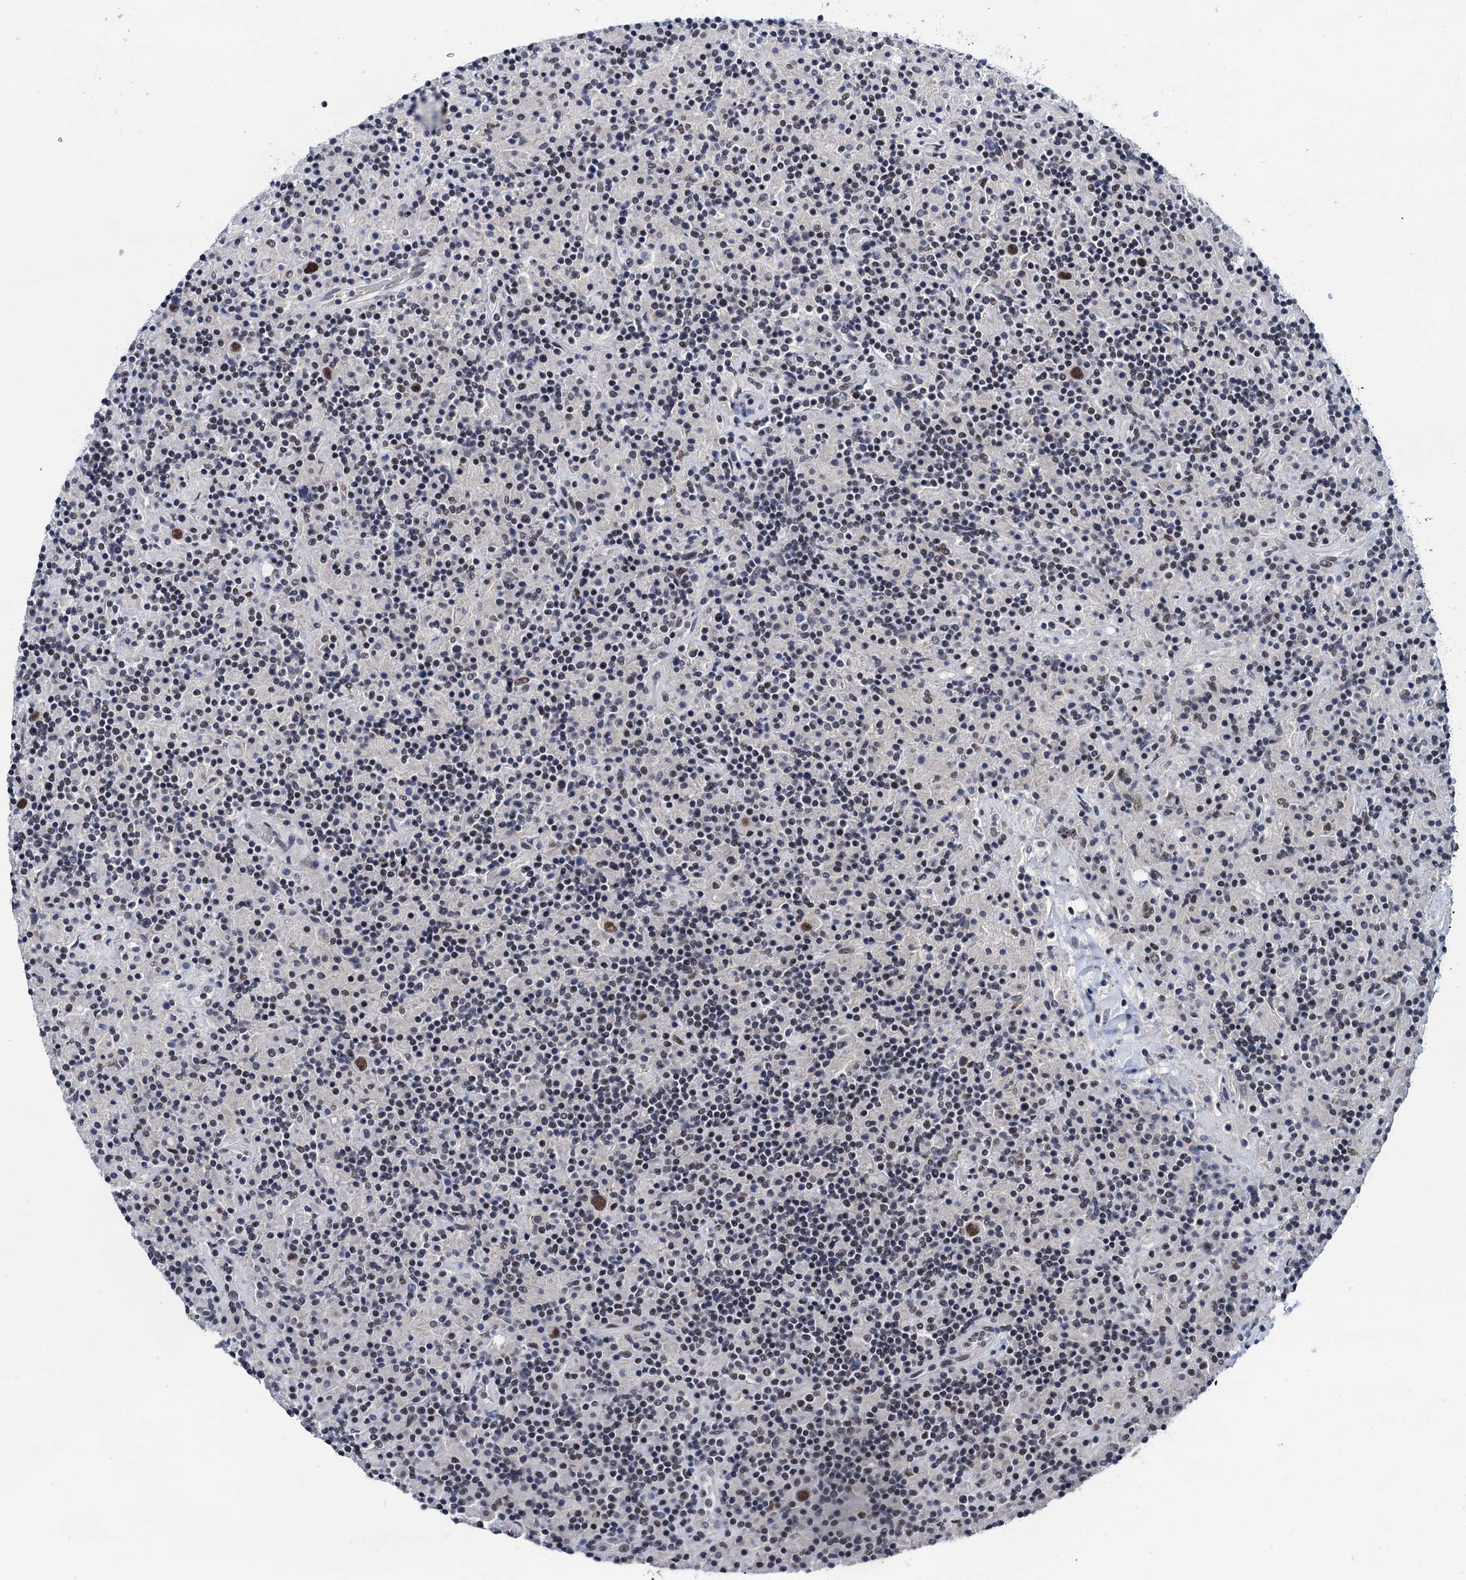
{"staining": {"intensity": "moderate", "quantity": ">75%", "location": "nuclear"}, "tissue": "lymphoma", "cell_type": "Tumor cells", "image_type": "cancer", "snomed": [{"axis": "morphology", "description": "Hodgkin's disease, NOS"}, {"axis": "topography", "description": "Lymph node"}], "caption": "A medium amount of moderate nuclear staining is identified in about >75% of tumor cells in Hodgkin's disease tissue.", "gene": "FNBP4", "patient": {"sex": "male", "age": 70}}